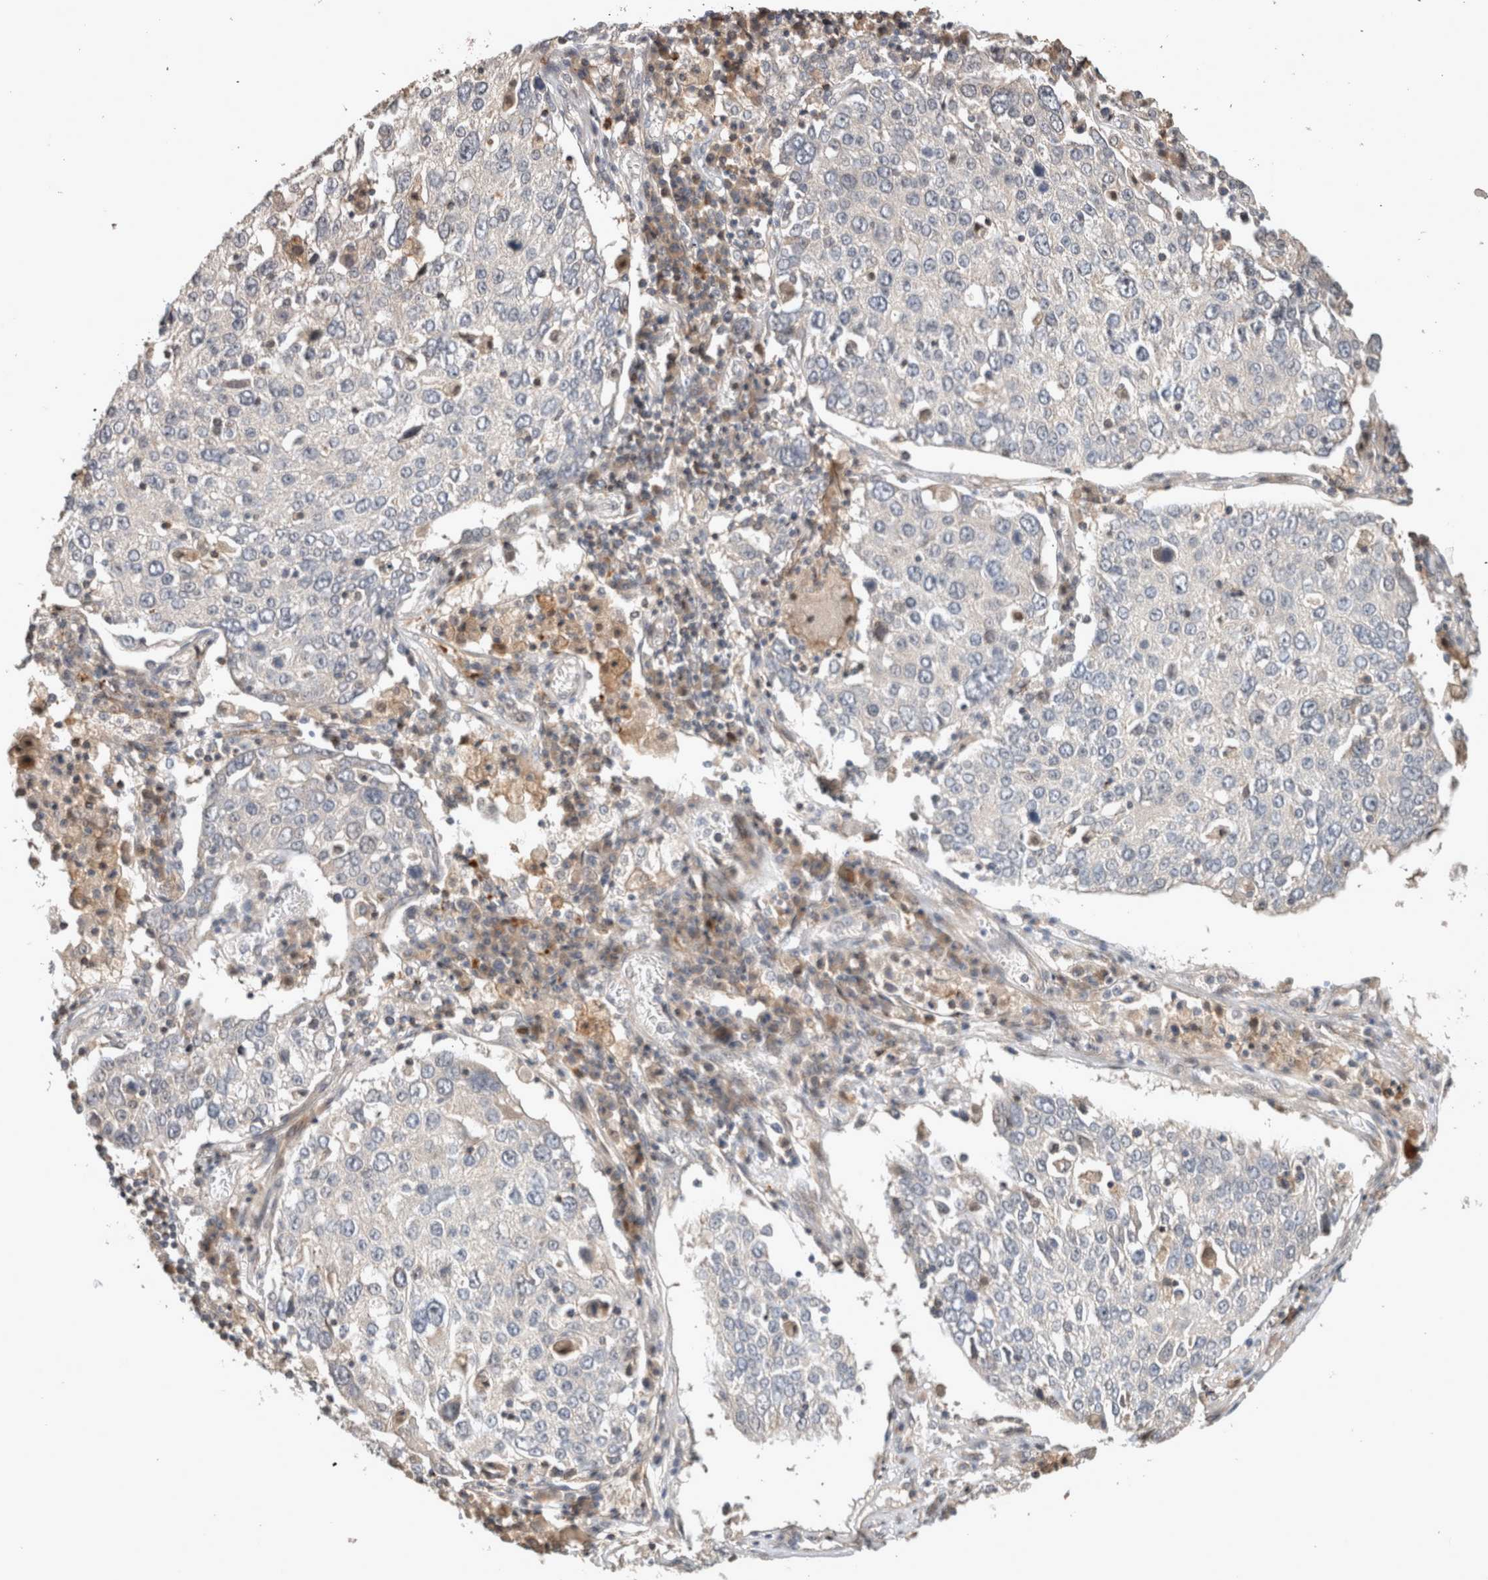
{"staining": {"intensity": "negative", "quantity": "none", "location": "none"}, "tissue": "lung cancer", "cell_type": "Tumor cells", "image_type": "cancer", "snomed": [{"axis": "morphology", "description": "Squamous cell carcinoma, NOS"}, {"axis": "topography", "description": "Lung"}], "caption": "An immunohistochemistry (IHC) photomicrograph of lung cancer is shown. There is no staining in tumor cells of lung cancer. (Brightfield microscopy of DAB immunohistochemistry at high magnification).", "gene": "SERAC1", "patient": {"sex": "male", "age": 65}}